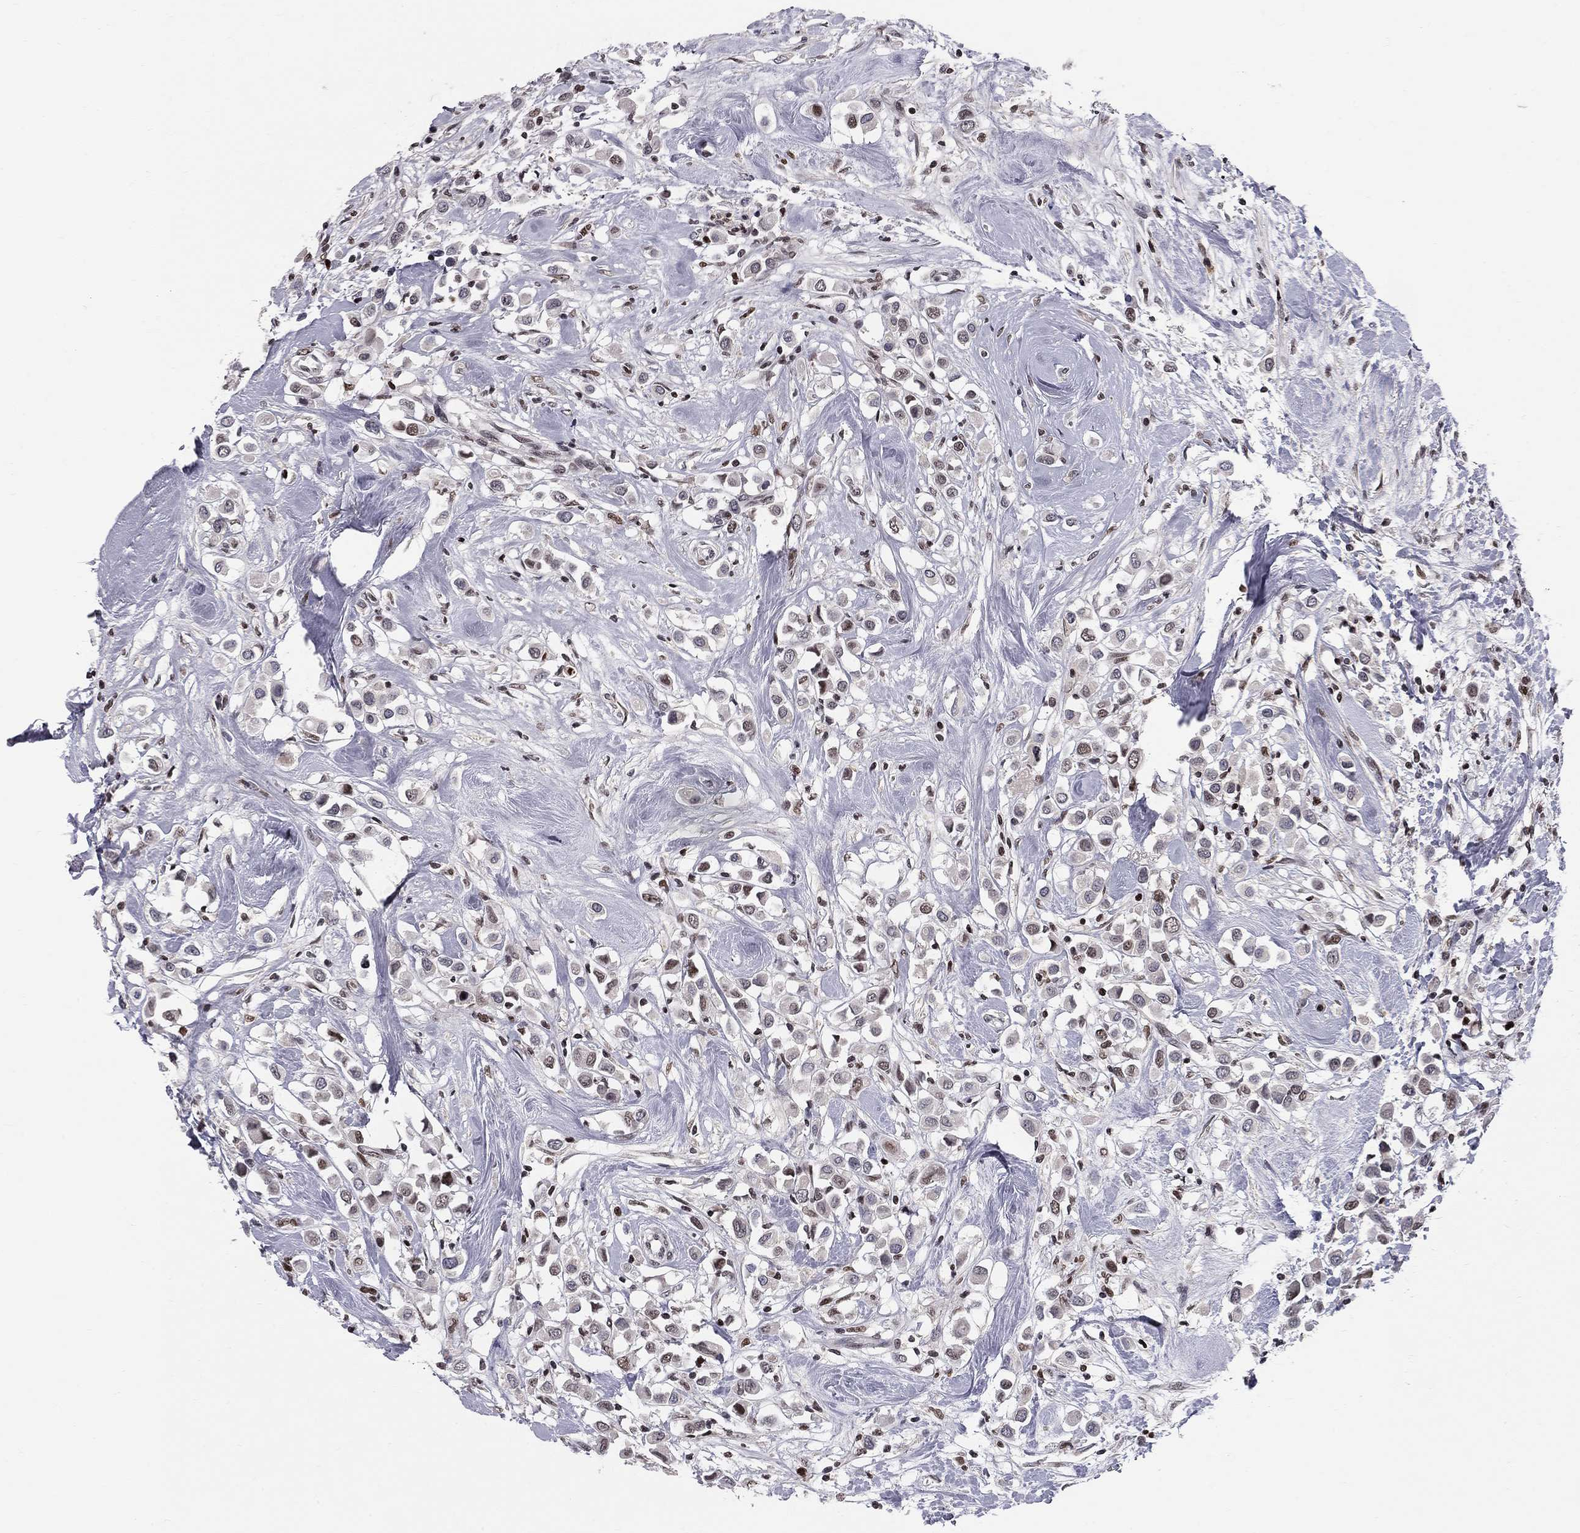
{"staining": {"intensity": "moderate", "quantity": "<25%", "location": "nuclear"}, "tissue": "breast cancer", "cell_type": "Tumor cells", "image_type": "cancer", "snomed": [{"axis": "morphology", "description": "Duct carcinoma"}, {"axis": "topography", "description": "Breast"}], "caption": "IHC micrograph of human infiltrating ductal carcinoma (breast) stained for a protein (brown), which reveals low levels of moderate nuclear expression in about <25% of tumor cells.", "gene": "RNASEH2C", "patient": {"sex": "female", "age": 61}}